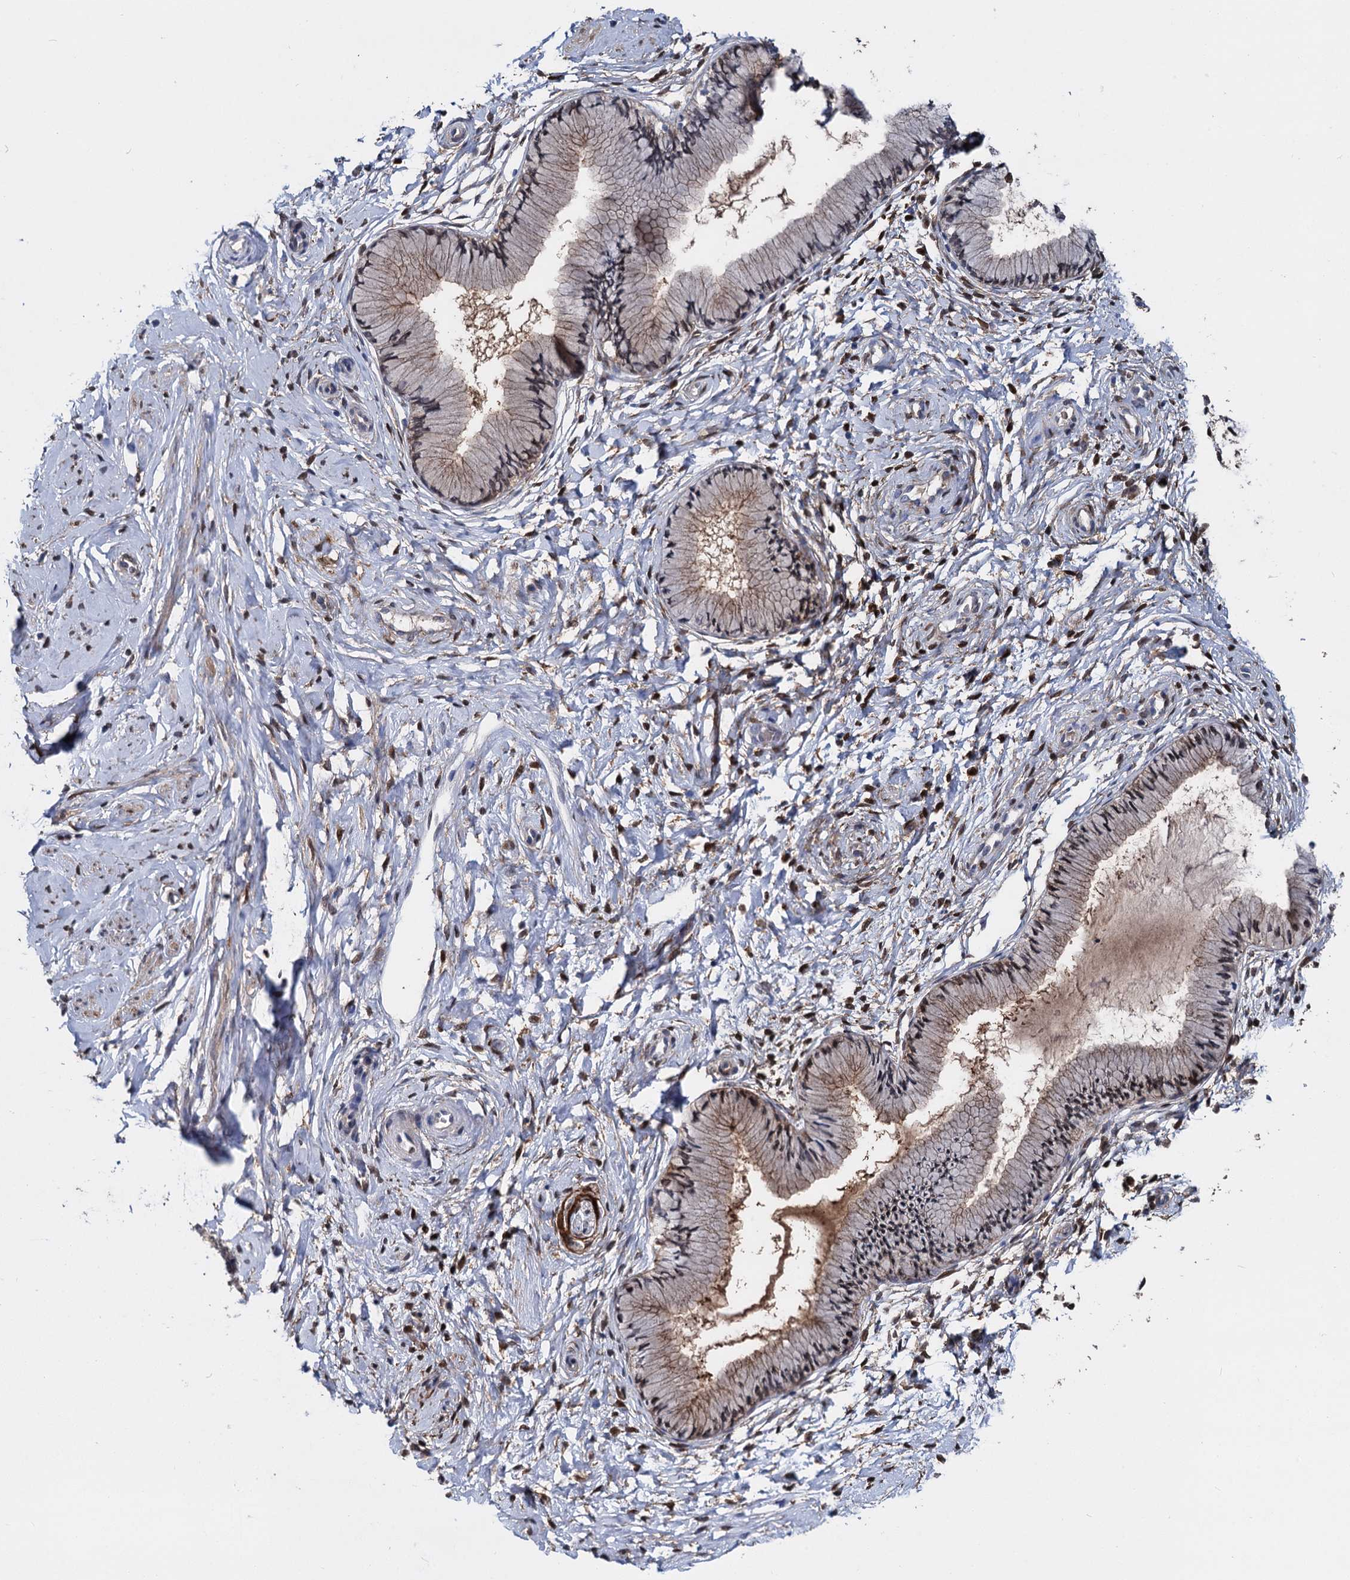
{"staining": {"intensity": "moderate", "quantity": "25%-75%", "location": "cytoplasmic/membranous"}, "tissue": "cervix", "cell_type": "Glandular cells", "image_type": "normal", "snomed": [{"axis": "morphology", "description": "Normal tissue, NOS"}, {"axis": "topography", "description": "Cervix"}], "caption": "Human cervix stained for a protein (brown) displays moderate cytoplasmic/membranous positive expression in about 25%-75% of glandular cells.", "gene": "GSTM3", "patient": {"sex": "female", "age": 33}}